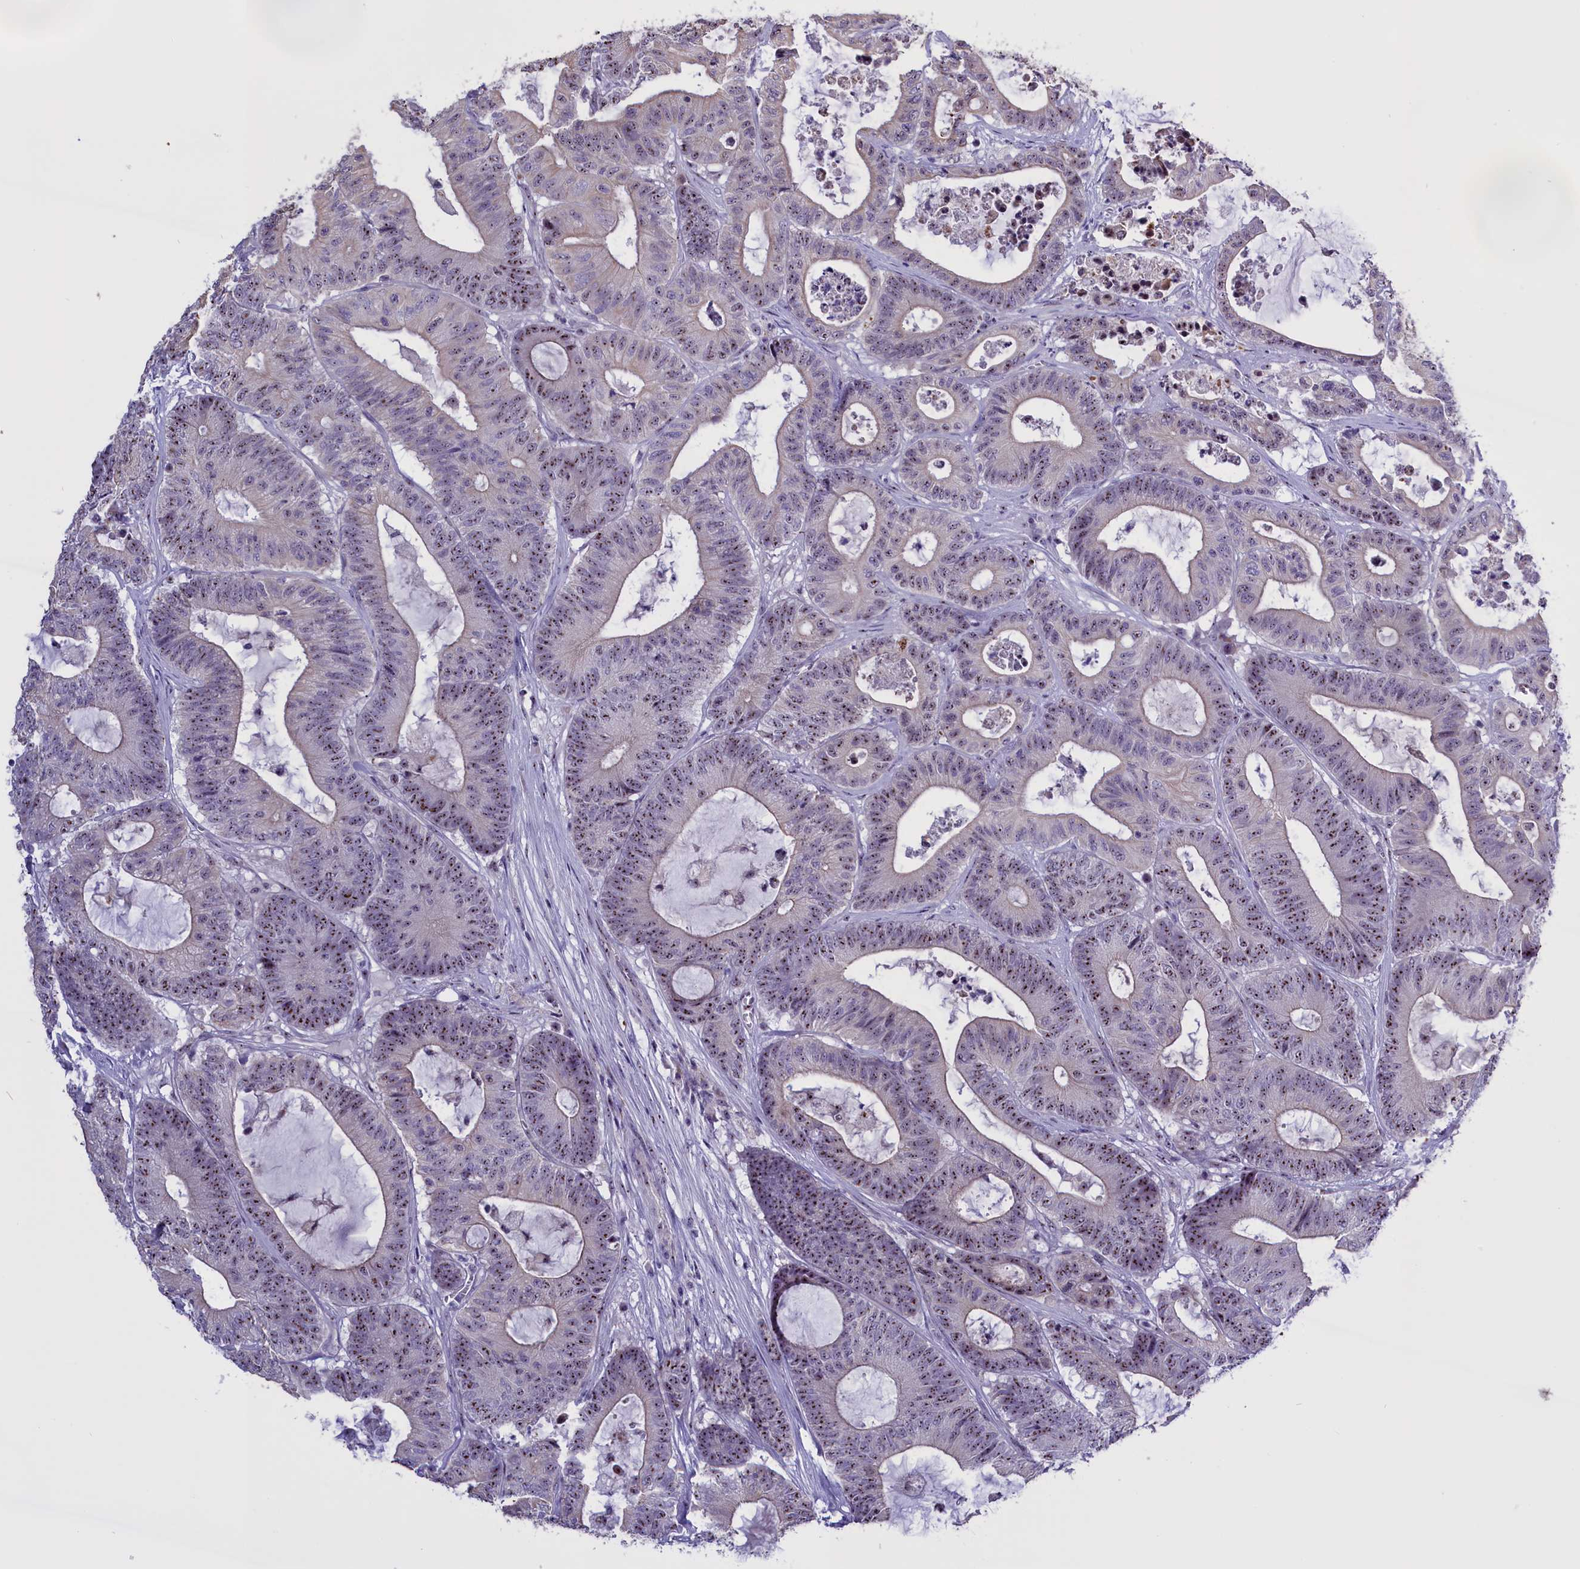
{"staining": {"intensity": "moderate", "quantity": ">75%", "location": "nuclear"}, "tissue": "colorectal cancer", "cell_type": "Tumor cells", "image_type": "cancer", "snomed": [{"axis": "morphology", "description": "Adenocarcinoma, NOS"}, {"axis": "topography", "description": "Colon"}], "caption": "Brown immunohistochemical staining in colorectal adenocarcinoma shows moderate nuclear staining in approximately >75% of tumor cells. The protein is stained brown, and the nuclei are stained in blue (DAB IHC with brightfield microscopy, high magnification).", "gene": "TBL3", "patient": {"sex": "female", "age": 84}}